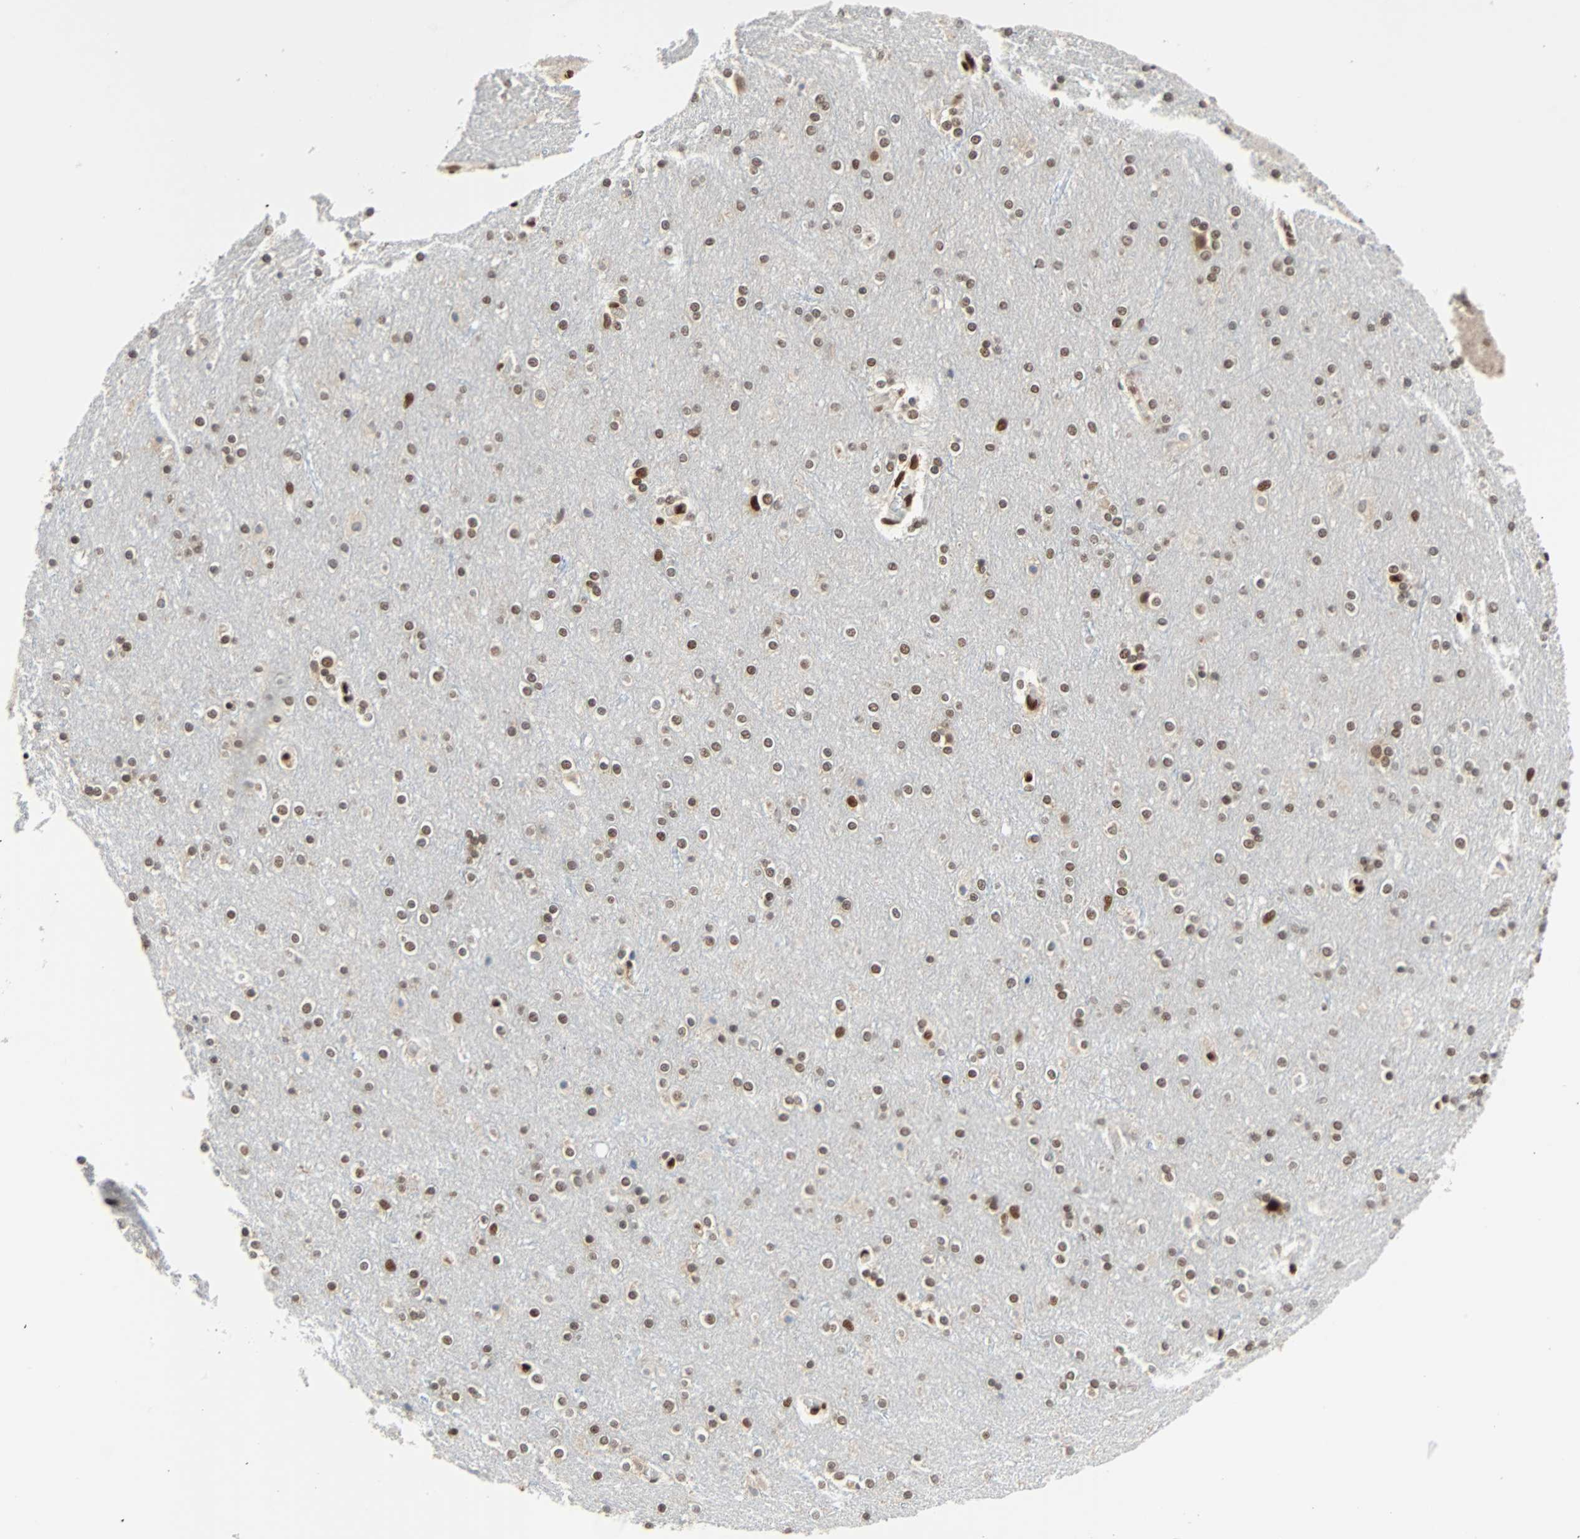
{"staining": {"intensity": "weak", "quantity": ">75%", "location": "nuclear"}, "tissue": "cerebral cortex", "cell_type": "Endothelial cells", "image_type": "normal", "snomed": [{"axis": "morphology", "description": "Normal tissue, NOS"}, {"axis": "topography", "description": "Cerebral cortex"}], "caption": "A high-resolution micrograph shows IHC staining of unremarkable cerebral cortex, which reveals weak nuclear staining in about >75% of endothelial cells. (DAB IHC, brown staining for protein, blue staining for nuclei).", "gene": "CDK12", "patient": {"sex": "female", "age": 54}}